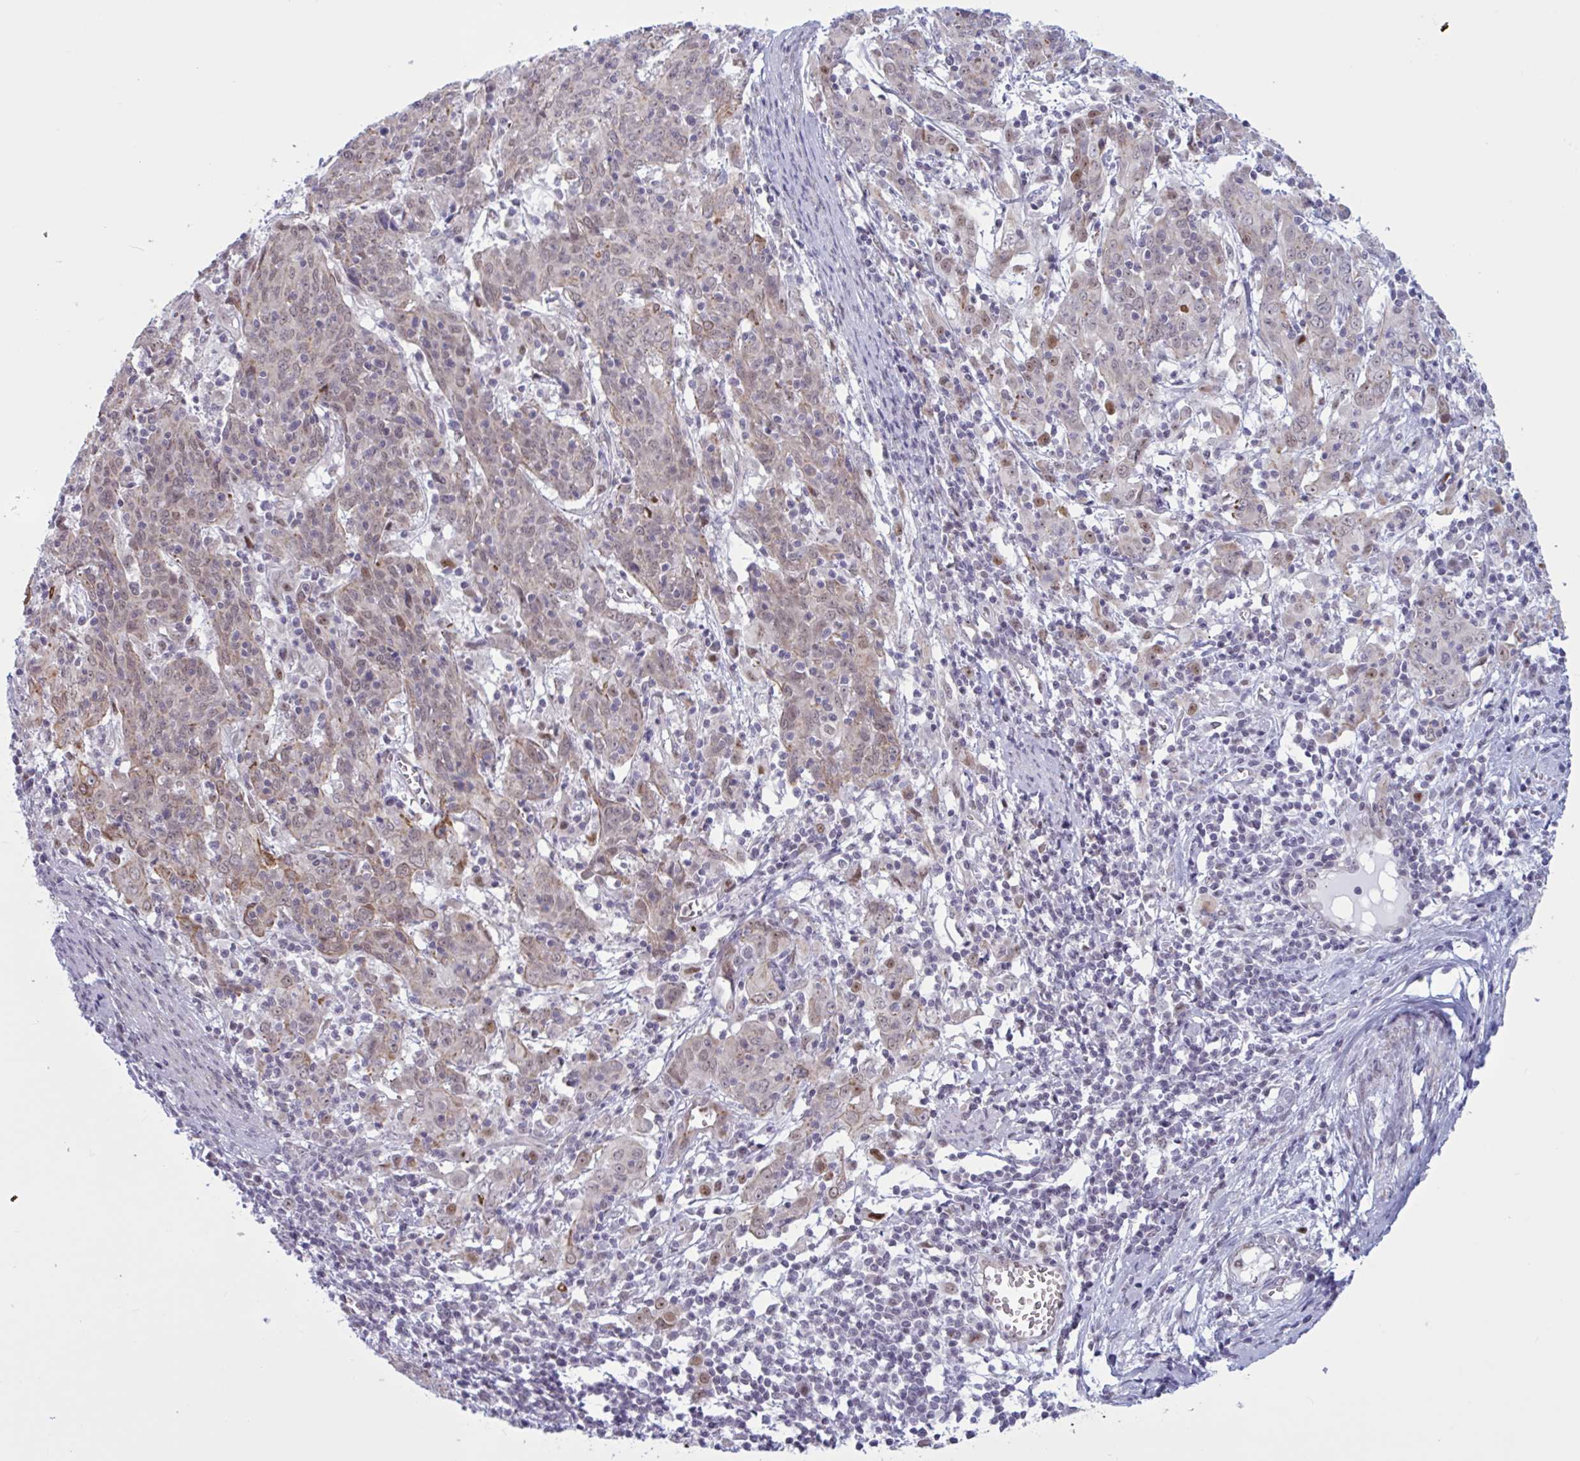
{"staining": {"intensity": "negative", "quantity": "none", "location": "none"}, "tissue": "cervical cancer", "cell_type": "Tumor cells", "image_type": "cancer", "snomed": [{"axis": "morphology", "description": "Squamous cell carcinoma, NOS"}, {"axis": "topography", "description": "Cervix"}], "caption": "Immunohistochemistry of human cervical squamous cell carcinoma shows no staining in tumor cells.", "gene": "PRMT6", "patient": {"sex": "female", "age": 67}}